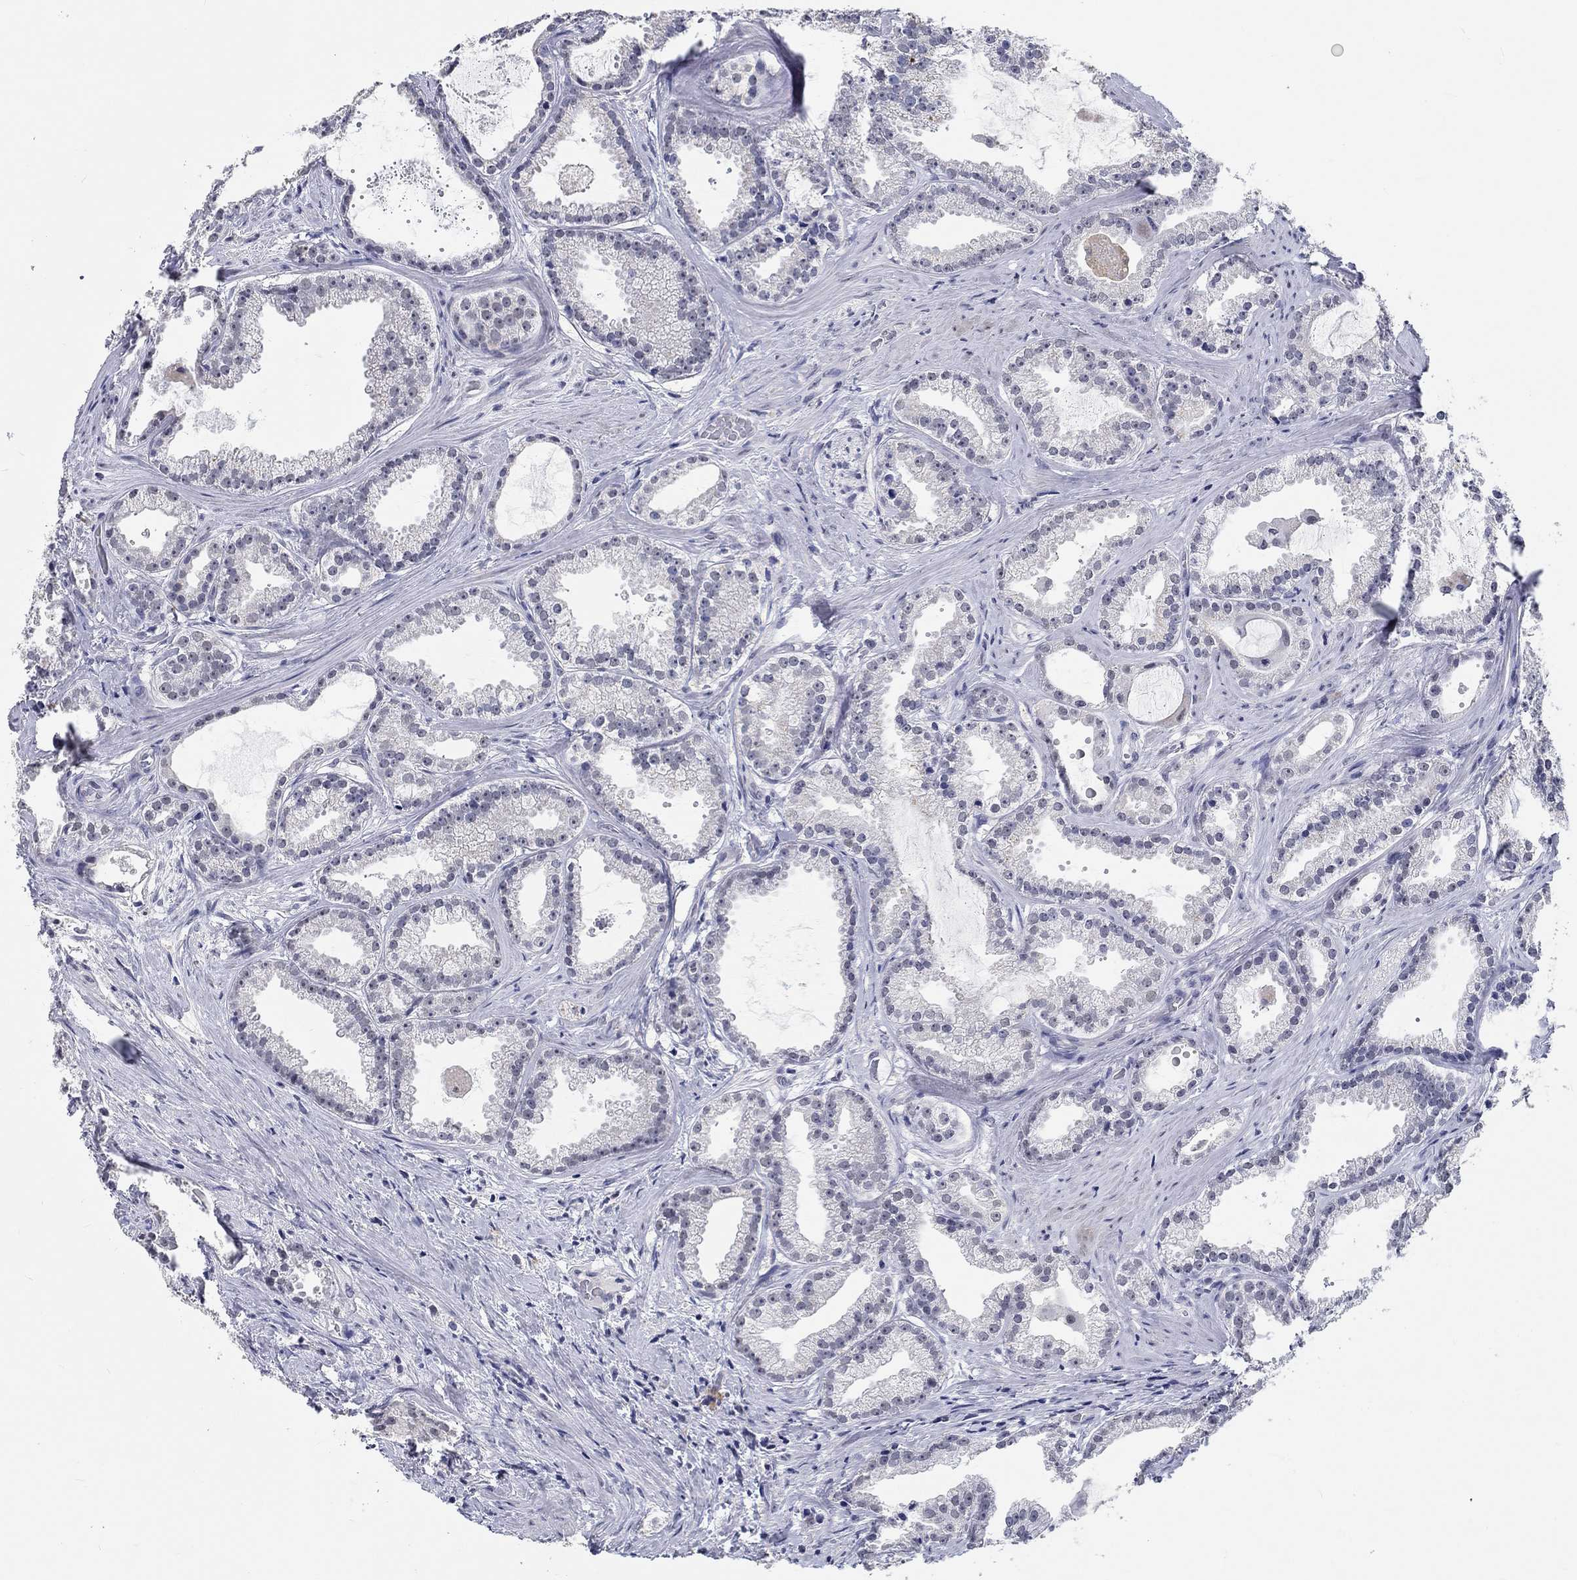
{"staining": {"intensity": "negative", "quantity": "none", "location": "none"}, "tissue": "prostate cancer", "cell_type": "Tumor cells", "image_type": "cancer", "snomed": [{"axis": "morphology", "description": "Adenocarcinoma, NOS"}, {"axis": "morphology", "description": "Adenocarcinoma, High grade"}, {"axis": "topography", "description": "Prostate"}], "caption": "This histopathology image is of prostate cancer stained with immunohistochemistry to label a protein in brown with the nuclei are counter-stained blue. There is no staining in tumor cells.", "gene": "GRIN1", "patient": {"sex": "male", "age": 64}}